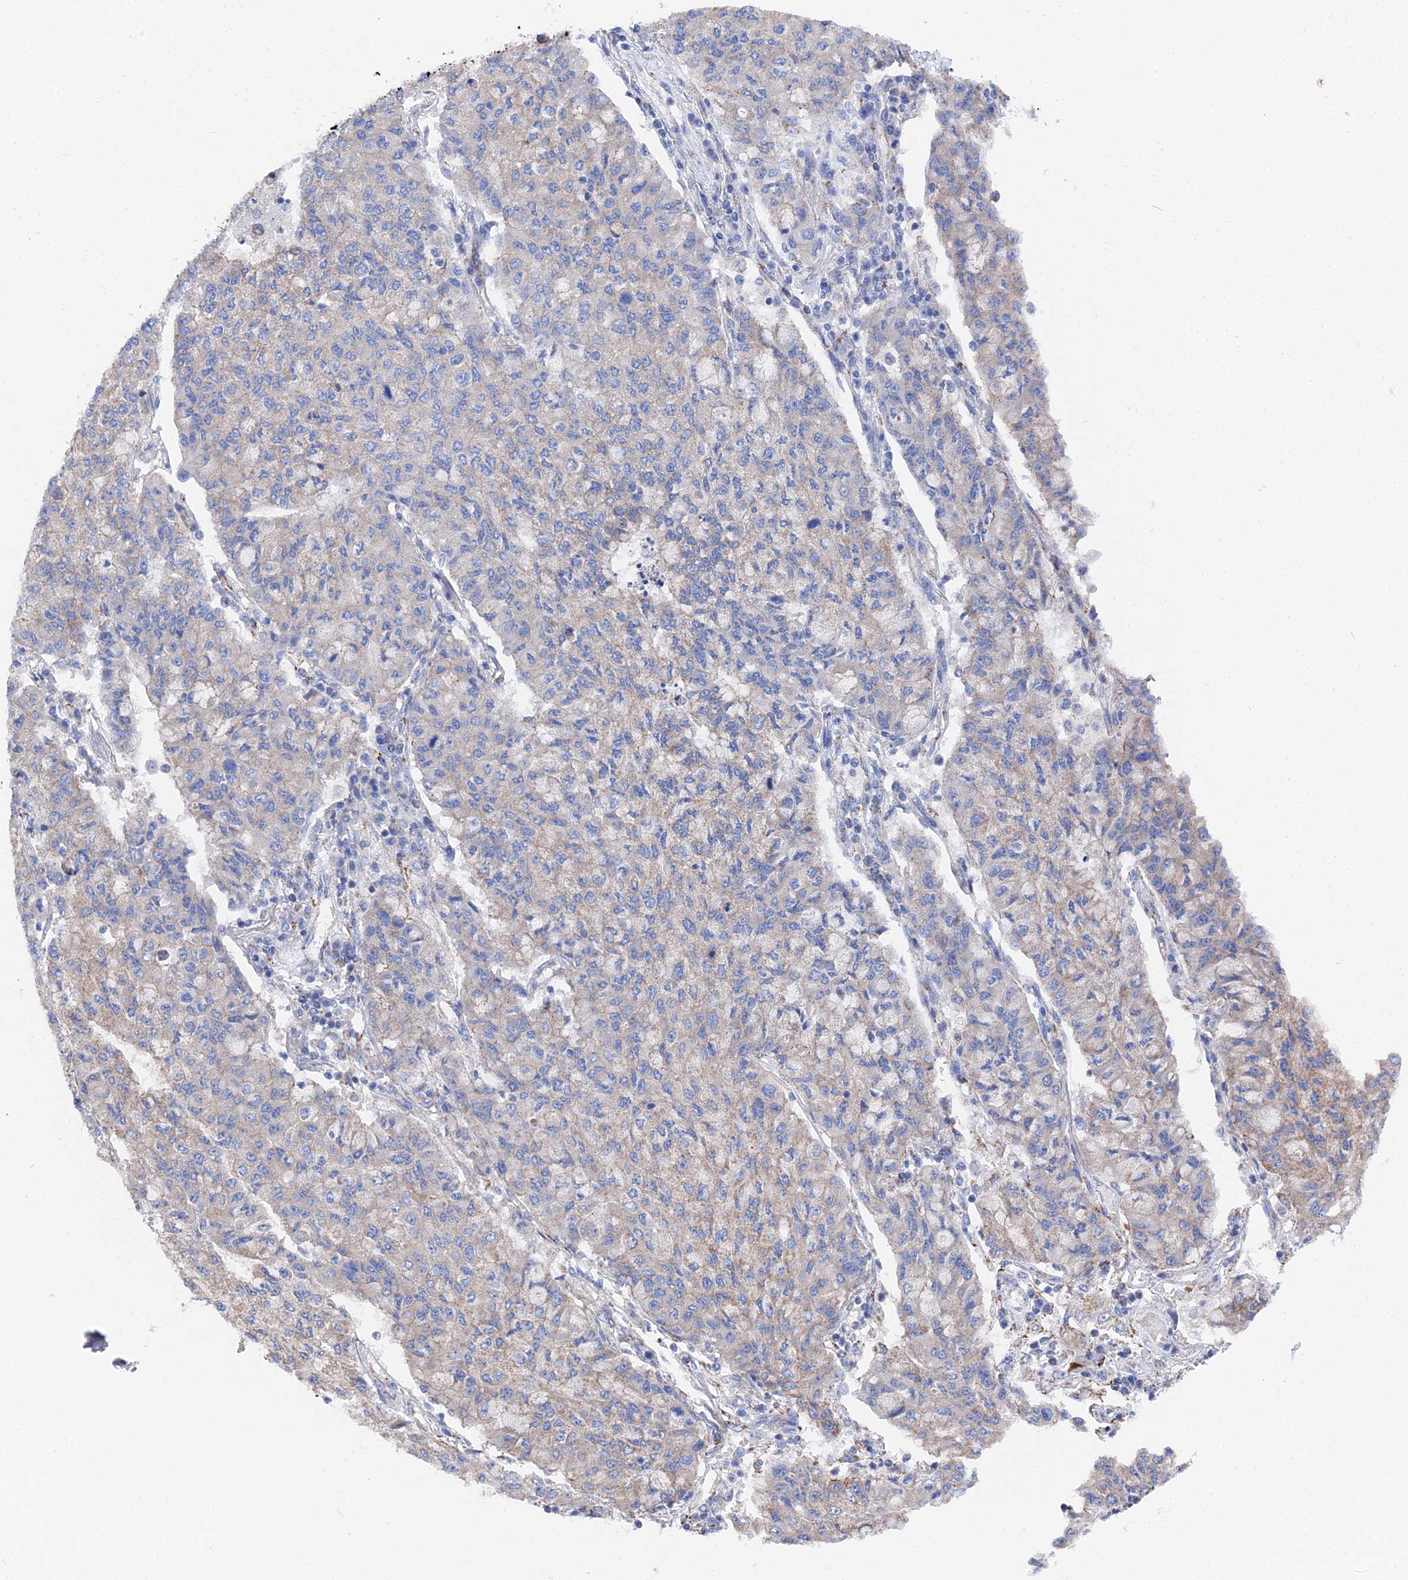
{"staining": {"intensity": "negative", "quantity": "none", "location": "none"}, "tissue": "lung cancer", "cell_type": "Tumor cells", "image_type": "cancer", "snomed": [{"axis": "morphology", "description": "Squamous cell carcinoma, NOS"}, {"axis": "topography", "description": "Lung"}], "caption": "Photomicrograph shows no protein staining in tumor cells of squamous cell carcinoma (lung) tissue.", "gene": "IFT80", "patient": {"sex": "male", "age": 74}}